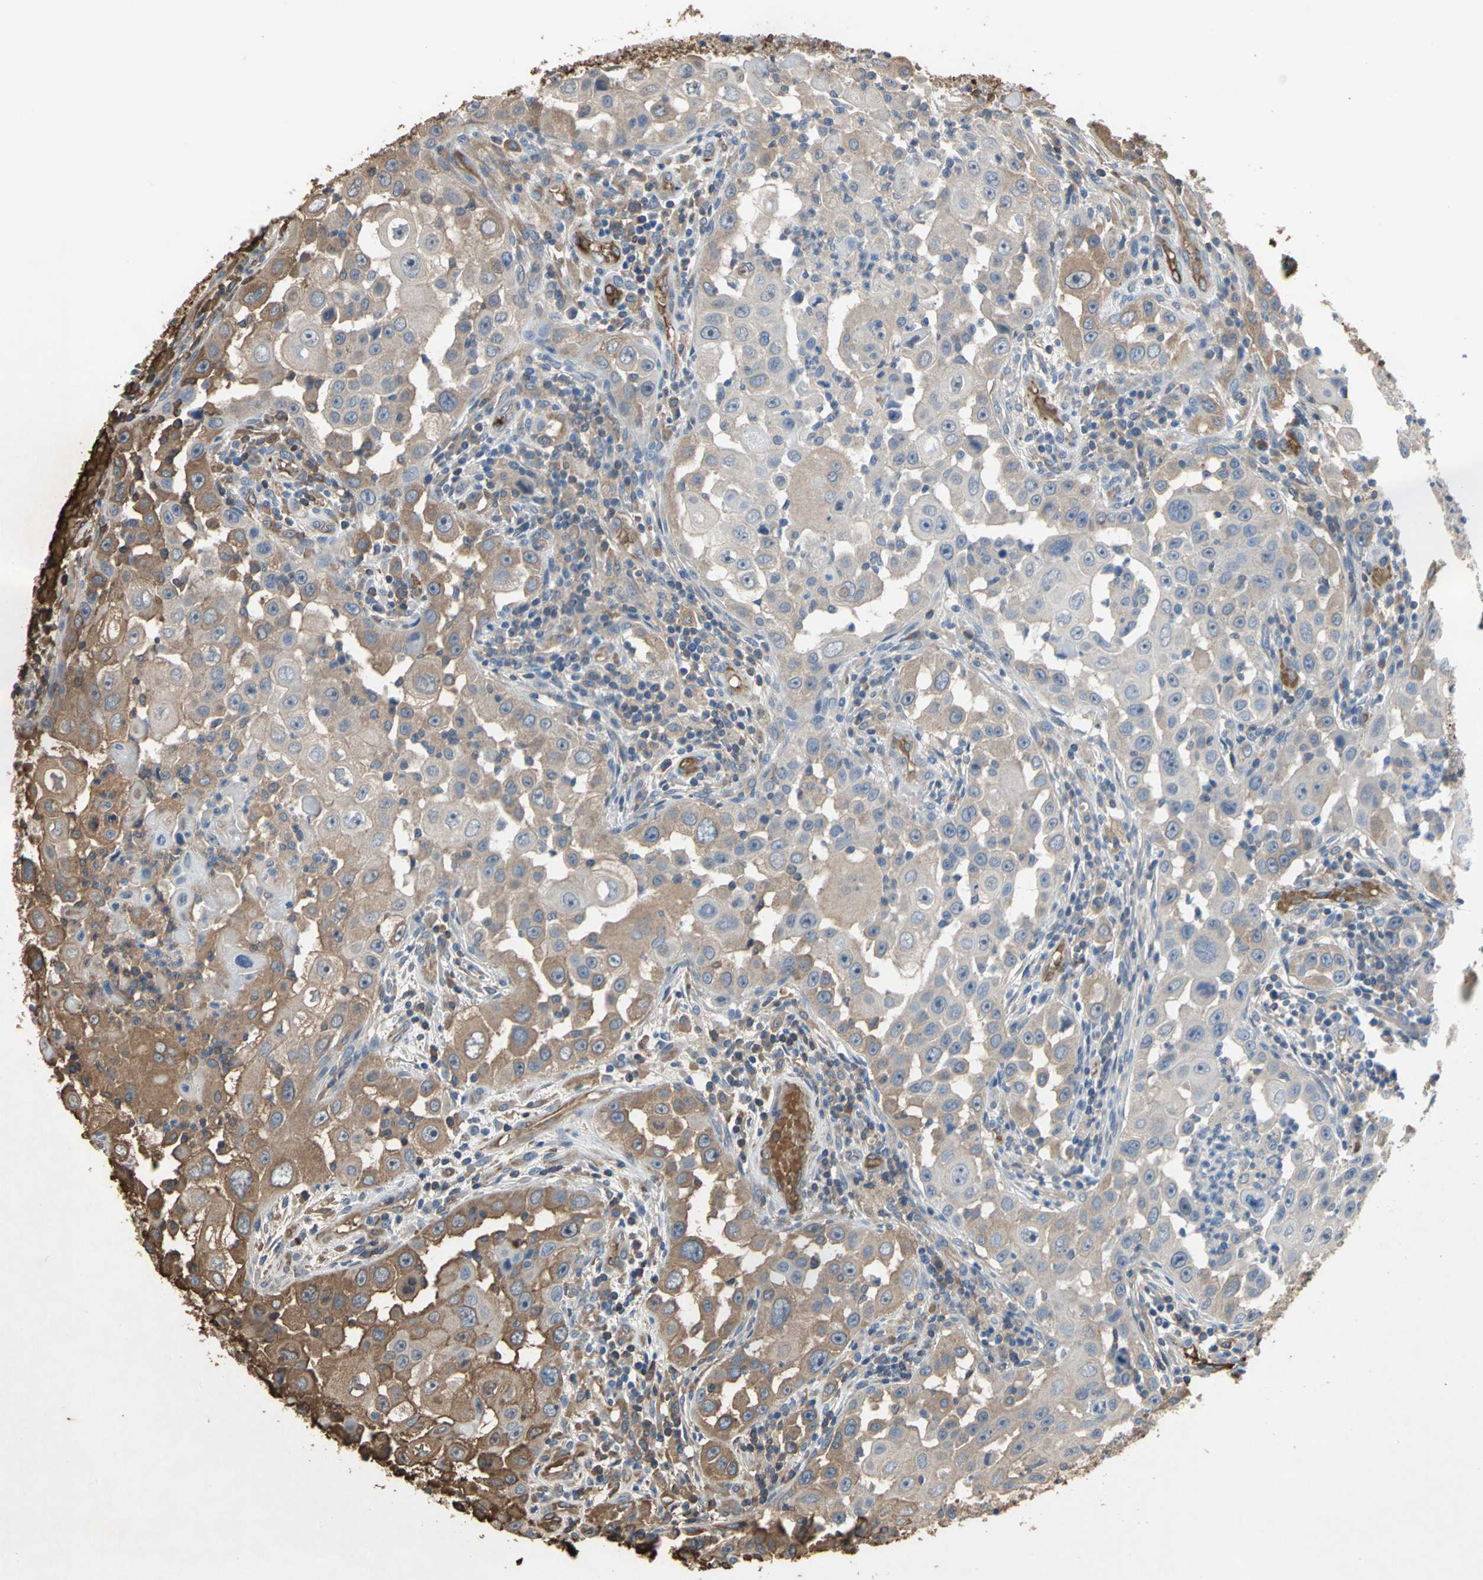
{"staining": {"intensity": "strong", "quantity": "25%-75%", "location": "cytoplasmic/membranous"}, "tissue": "head and neck cancer", "cell_type": "Tumor cells", "image_type": "cancer", "snomed": [{"axis": "morphology", "description": "Carcinoma, NOS"}, {"axis": "topography", "description": "Head-Neck"}], "caption": "A photomicrograph of human head and neck carcinoma stained for a protein shows strong cytoplasmic/membranous brown staining in tumor cells. (DAB (3,3'-diaminobenzidine) IHC, brown staining for protein, blue staining for nuclei).", "gene": "TREM1", "patient": {"sex": "male", "age": 87}}